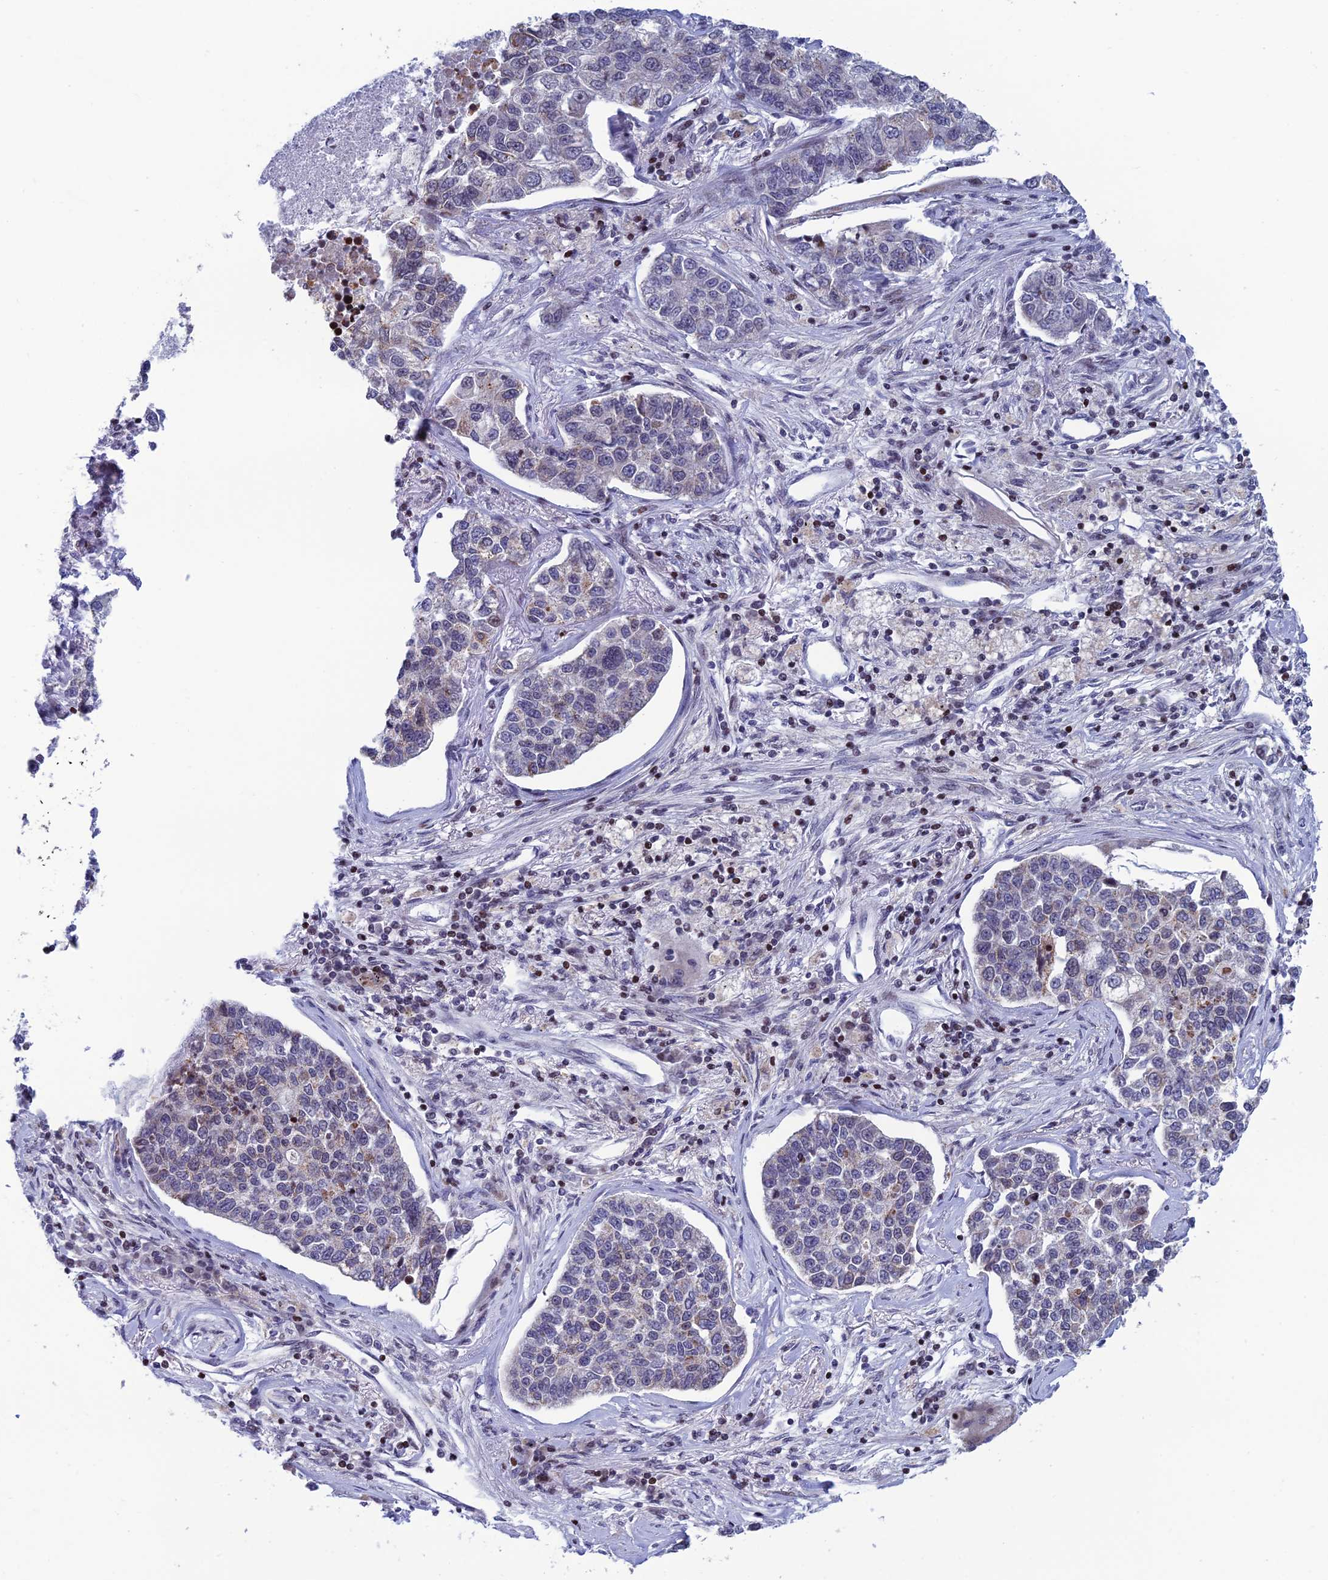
{"staining": {"intensity": "weak", "quantity": "<25%", "location": "cytoplasmic/membranous"}, "tissue": "lung cancer", "cell_type": "Tumor cells", "image_type": "cancer", "snomed": [{"axis": "morphology", "description": "Adenocarcinoma, NOS"}, {"axis": "topography", "description": "Lung"}], "caption": "Lung adenocarcinoma was stained to show a protein in brown. There is no significant expression in tumor cells.", "gene": "AFF3", "patient": {"sex": "male", "age": 49}}